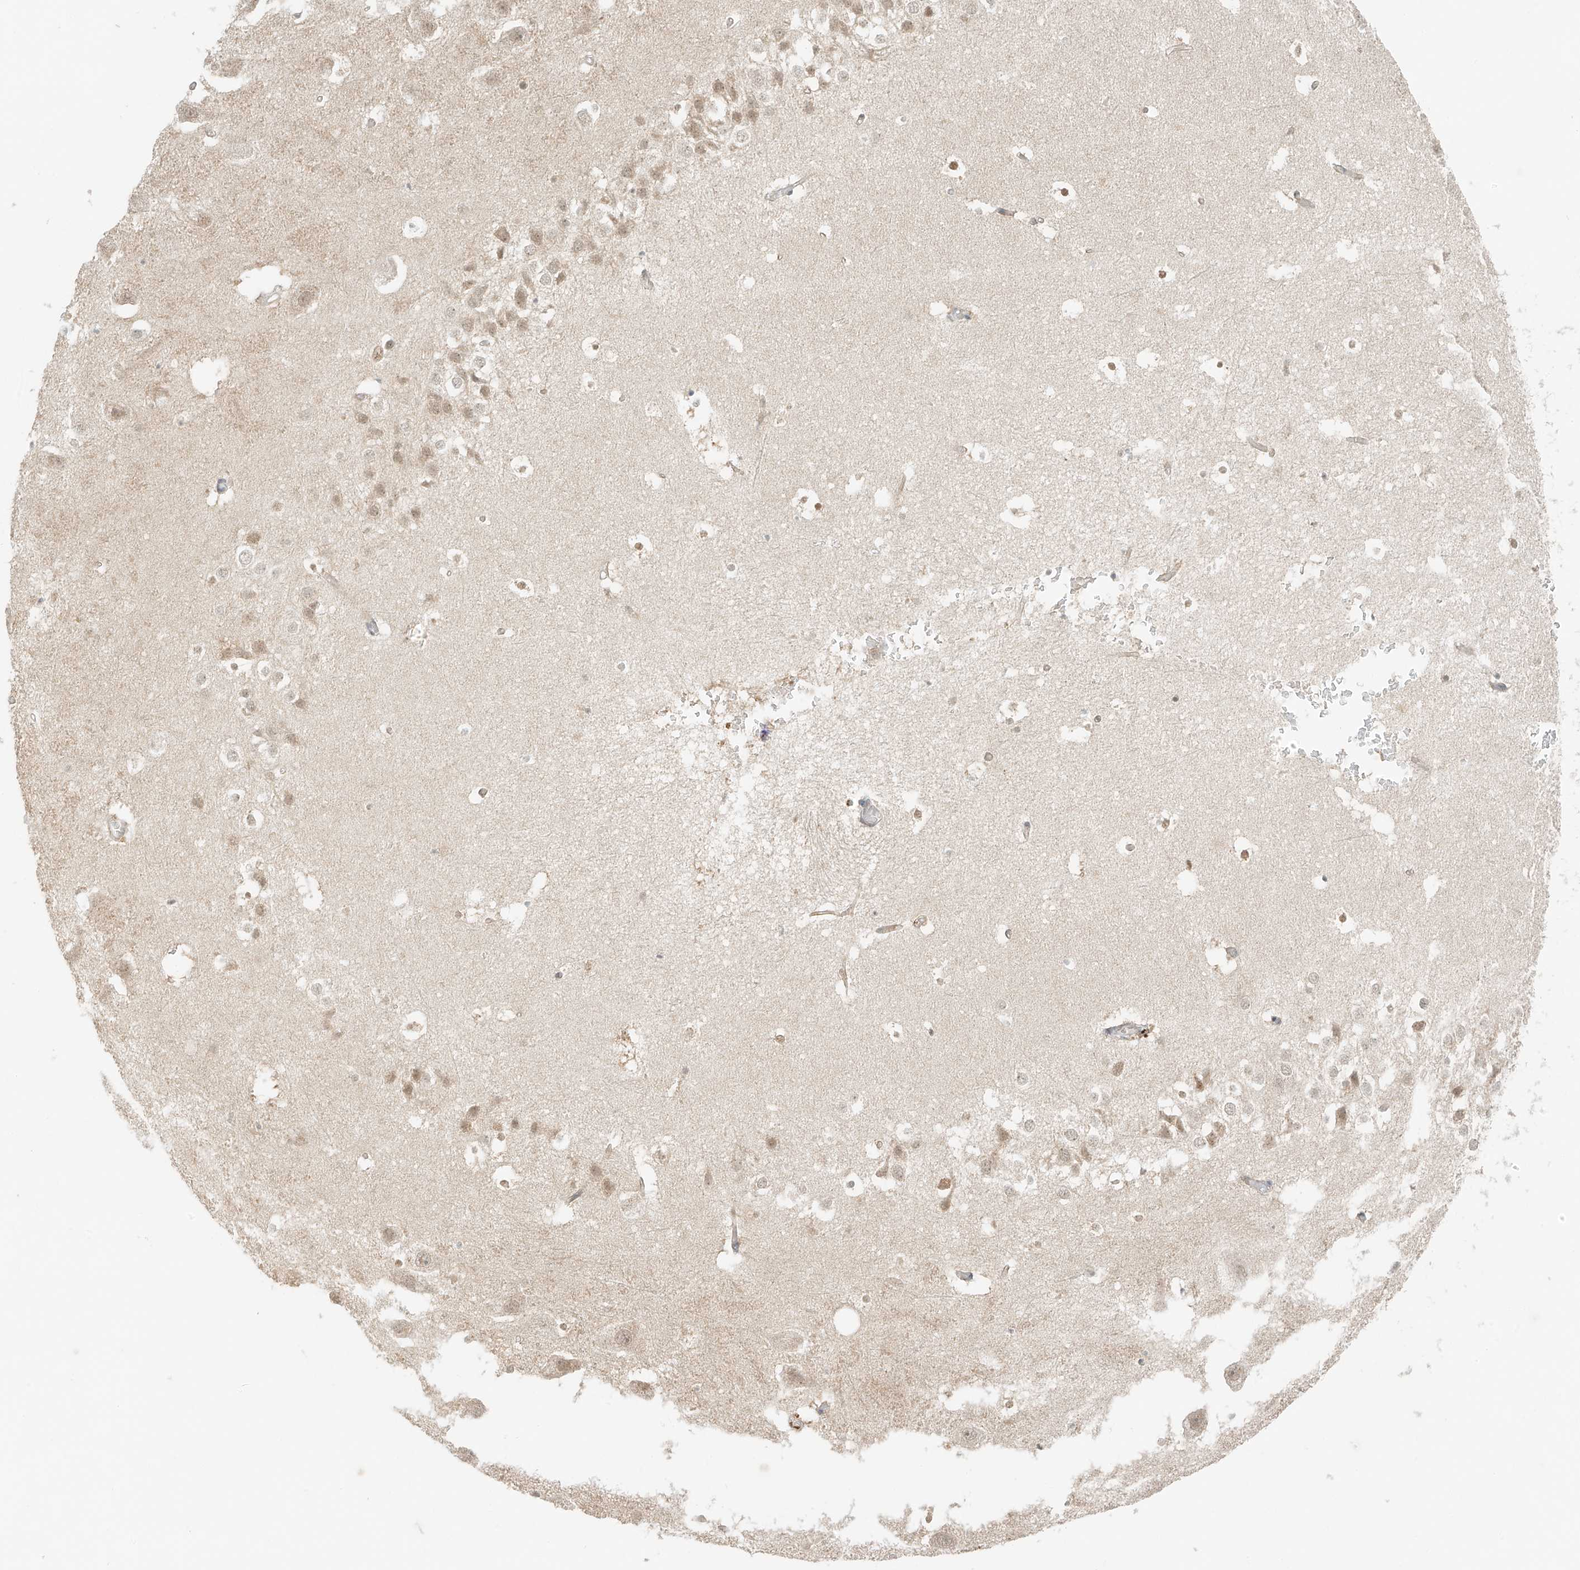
{"staining": {"intensity": "moderate", "quantity": "<25%", "location": "cytoplasmic/membranous,nuclear"}, "tissue": "hippocampus", "cell_type": "Glial cells", "image_type": "normal", "snomed": [{"axis": "morphology", "description": "Normal tissue, NOS"}, {"axis": "topography", "description": "Hippocampus"}], "caption": "The image reveals immunohistochemical staining of normal hippocampus. There is moderate cytoplasmic/membranous,nuclear expression is seen in approximately <25% of glial cells. (DAB (3,3'-diaminobenzidine) = brown stain, brightfield microscopy at high magnification).", "gene": "MIPEP", "patient": {"sex": "female", "age": 52}}